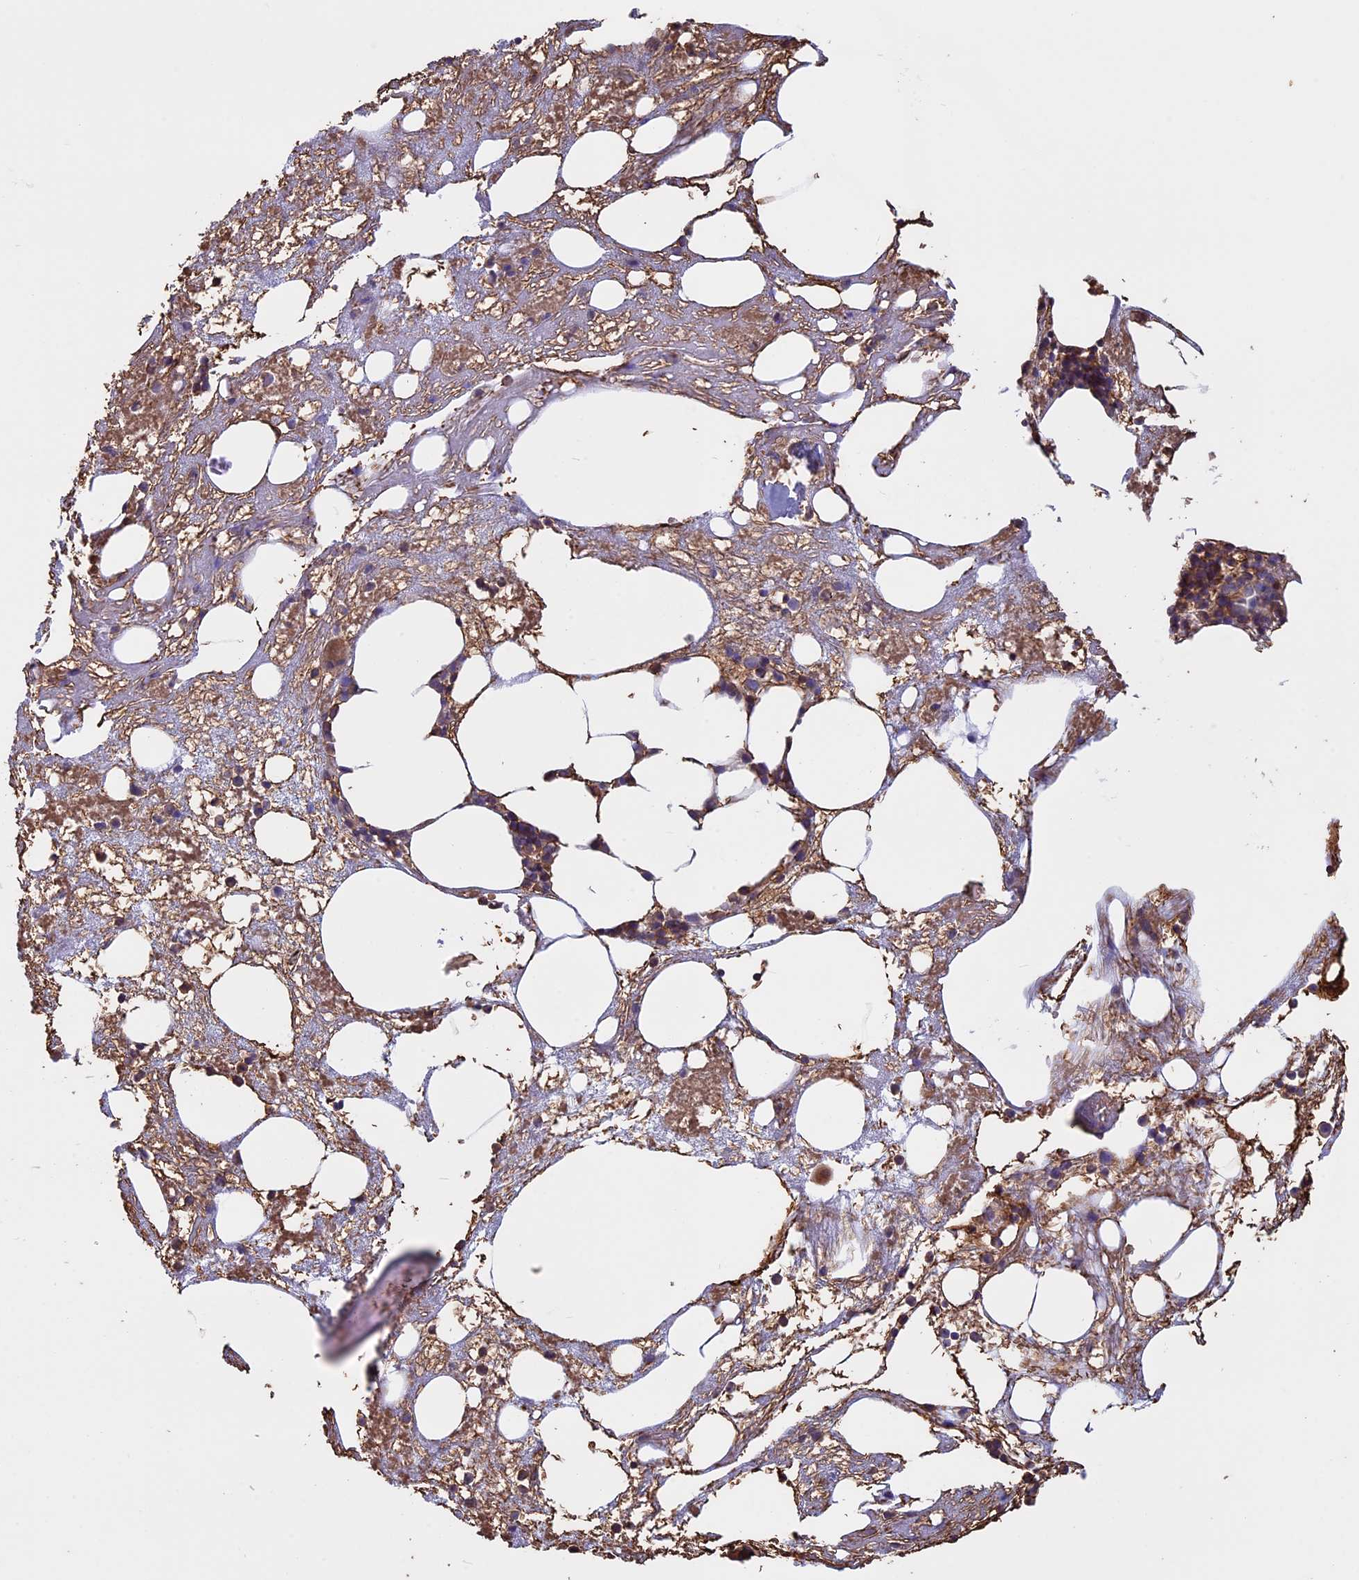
{"staining": {"intensity": "strong", "quantity": "25%-75%", "location": "cytoplasmic/membranous"}, "tissue": "bone marrow", "cell_type": "Hematopoietic cells", "image_type": "normal", "snomed": [{"axis": "morphology", "description": "Normal tissue, NOS"}, {"axis": "topography", "description": "Bone marrow"}], "caption": "IHC image of normal bone marrow: human bone marrow stained using immunohistochemistry (IHC) reveals high levels of strong protein expression localized specifically in the cytoplasmic/membranous of hematopoietic cells, appearing as a cytoplasmic/membranous brown color.", "gene": "VWA3A", "patient": {"sex": "male", "age": 80}}